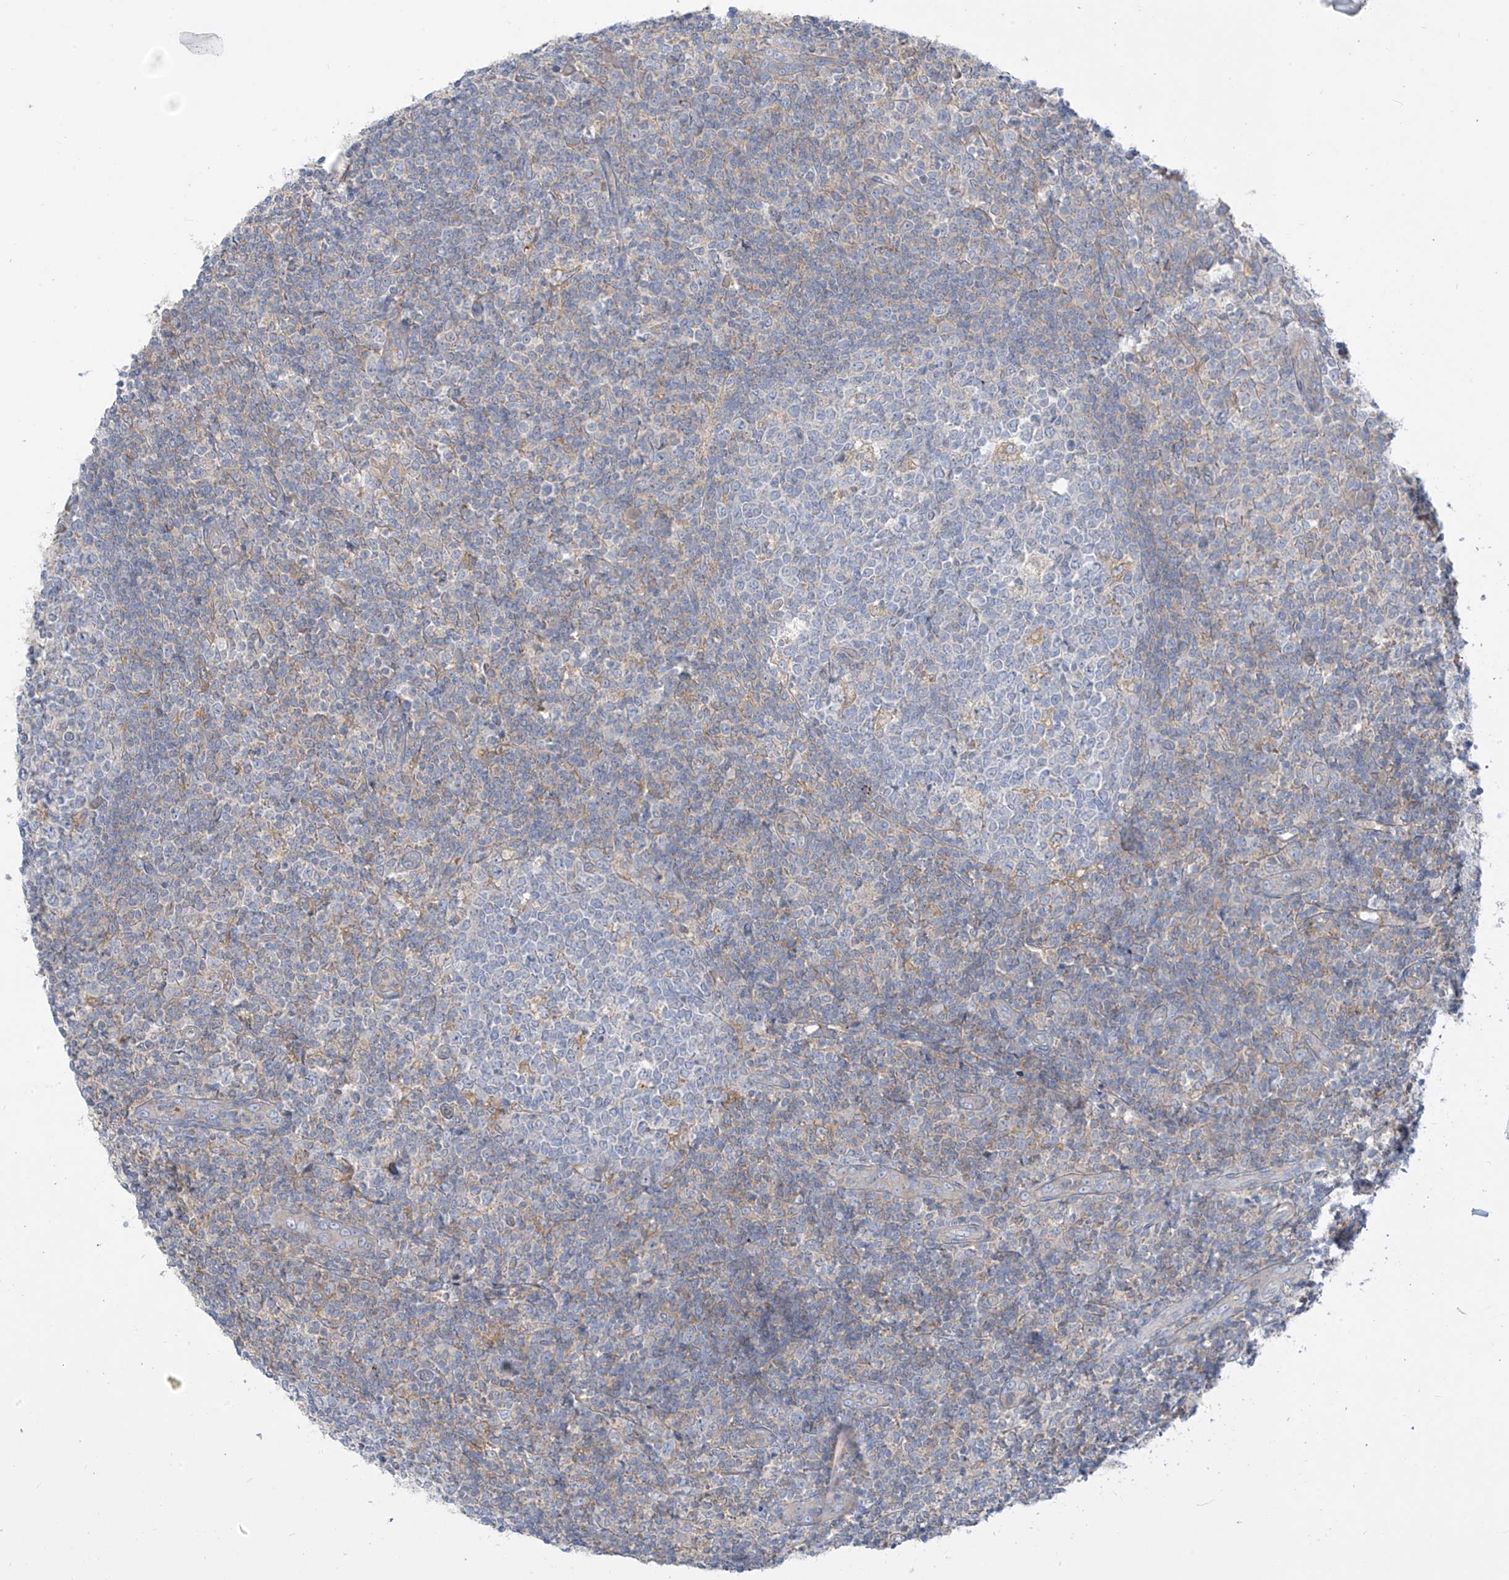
{"staining": {"intensity": "negative", "quantity": "none", "location": "none"}, "tissue": "tonsil", "cell_type": "Germinal center cells", "image_type": "normal", "snomed": [{"axis": "morphology", "description": "Normal tissue, NOS"}, {"axis": "topography", "description": "Tonsil"}], "caption": "Germinal center cells are negative for protein expression in normal human tonsil. (DAB (3,3'-diaminobenzidine) immunohistochemistry (IHC) visualized using brightfield microscopy, high magnification).", "gene": "DGKQ", "patient": {"sex": "female", "age": 19}}